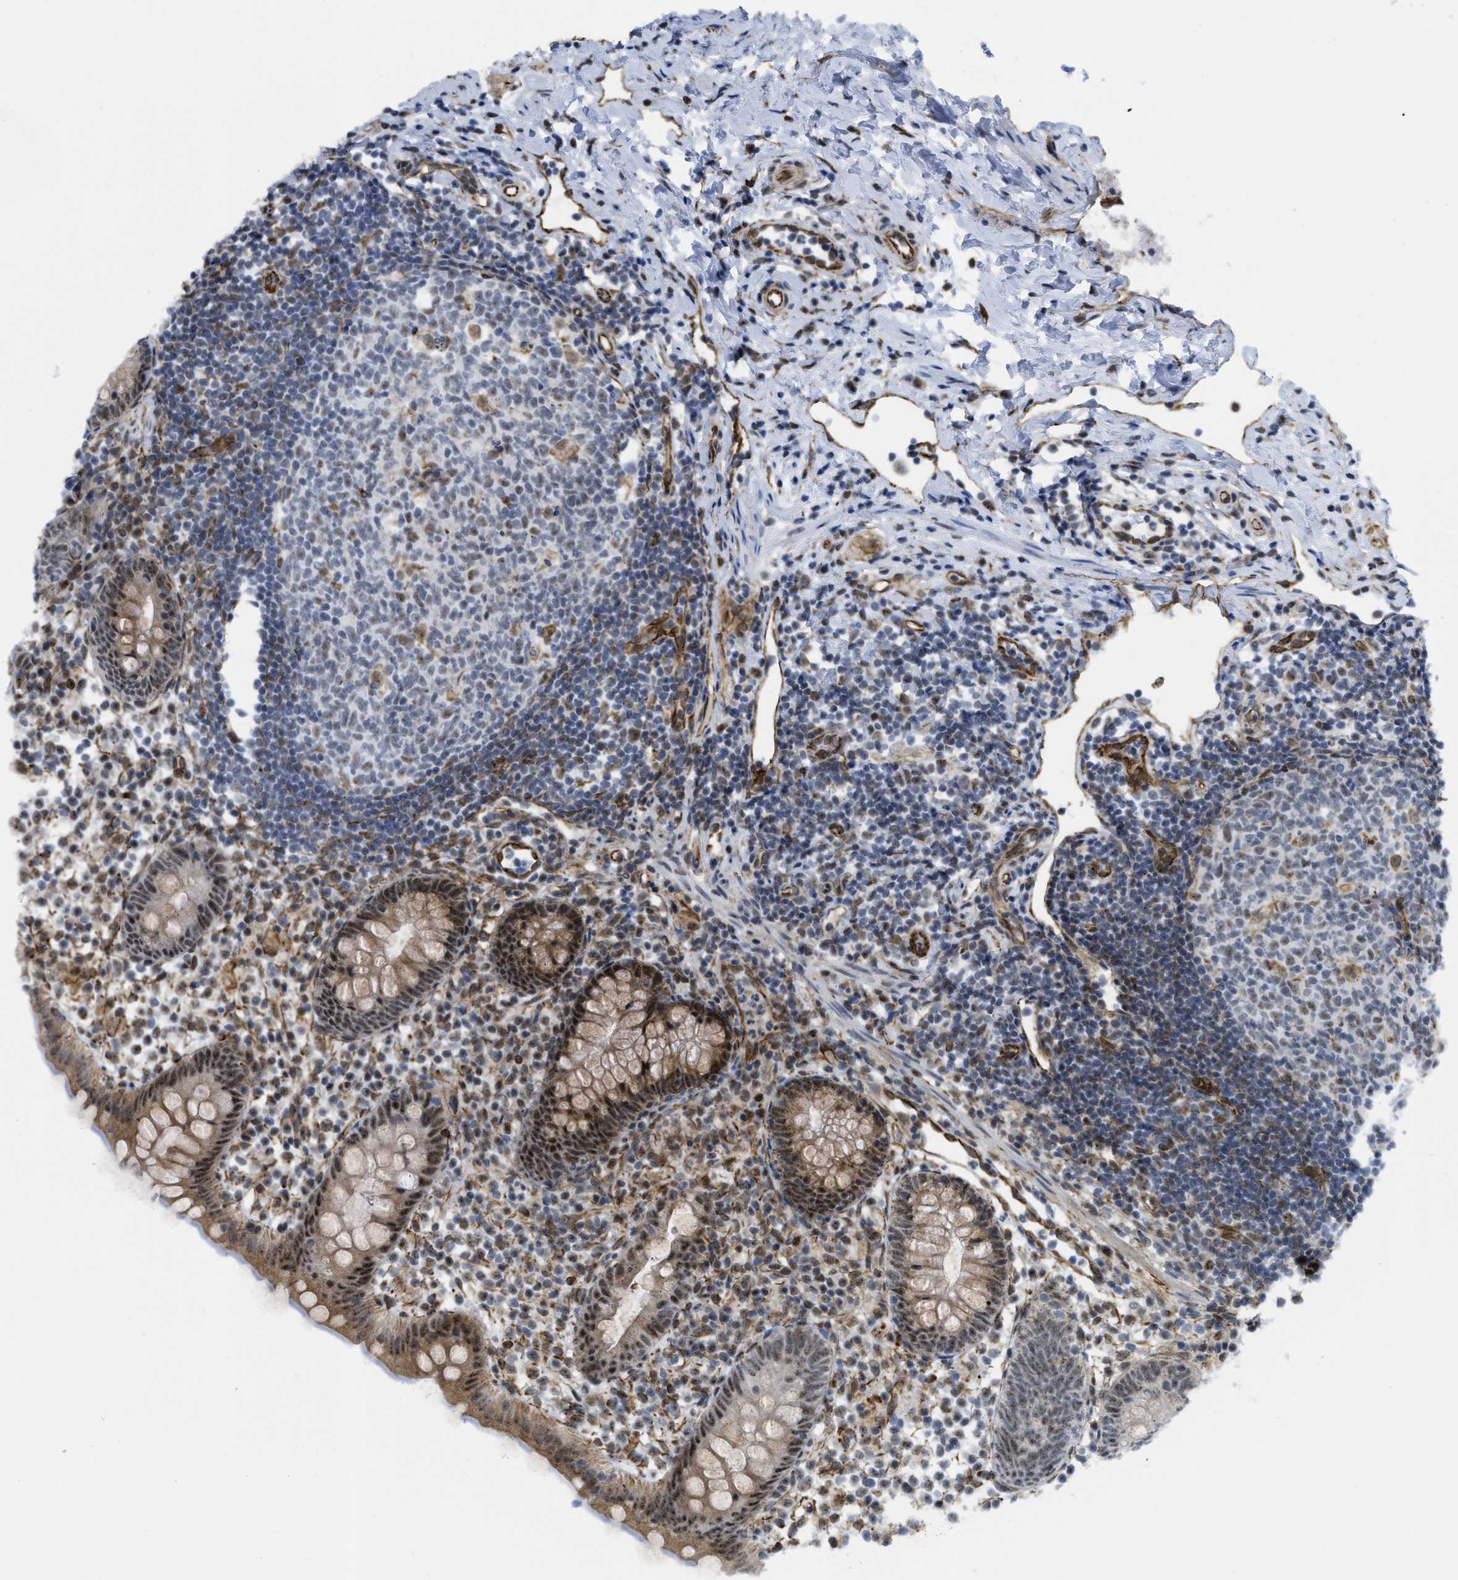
{"staining": {"intensity": "moderate", "quantity": ">75%", "location": "cytoplasmic/membranous,nuclear"}, "tissue": "appendix", "cell_type": "Glandular cells", "image_type": "normal", "snomed": [{"axis": "morphology", "description": "Normal tissue, NOS"}, {"axis": "topography", "description": "Appendix"}], "caption": "Immunohistochemistry (DAB) staining of benign appendix demonstrates moderate cytoplasmic/membranous,nuclear protein expression in approximately >75% of glandular cells. (IHC, brightfield microscopy, high magnification).", "gene": "LRRC8B", "patient": {"sex": "female", "age": 20}}